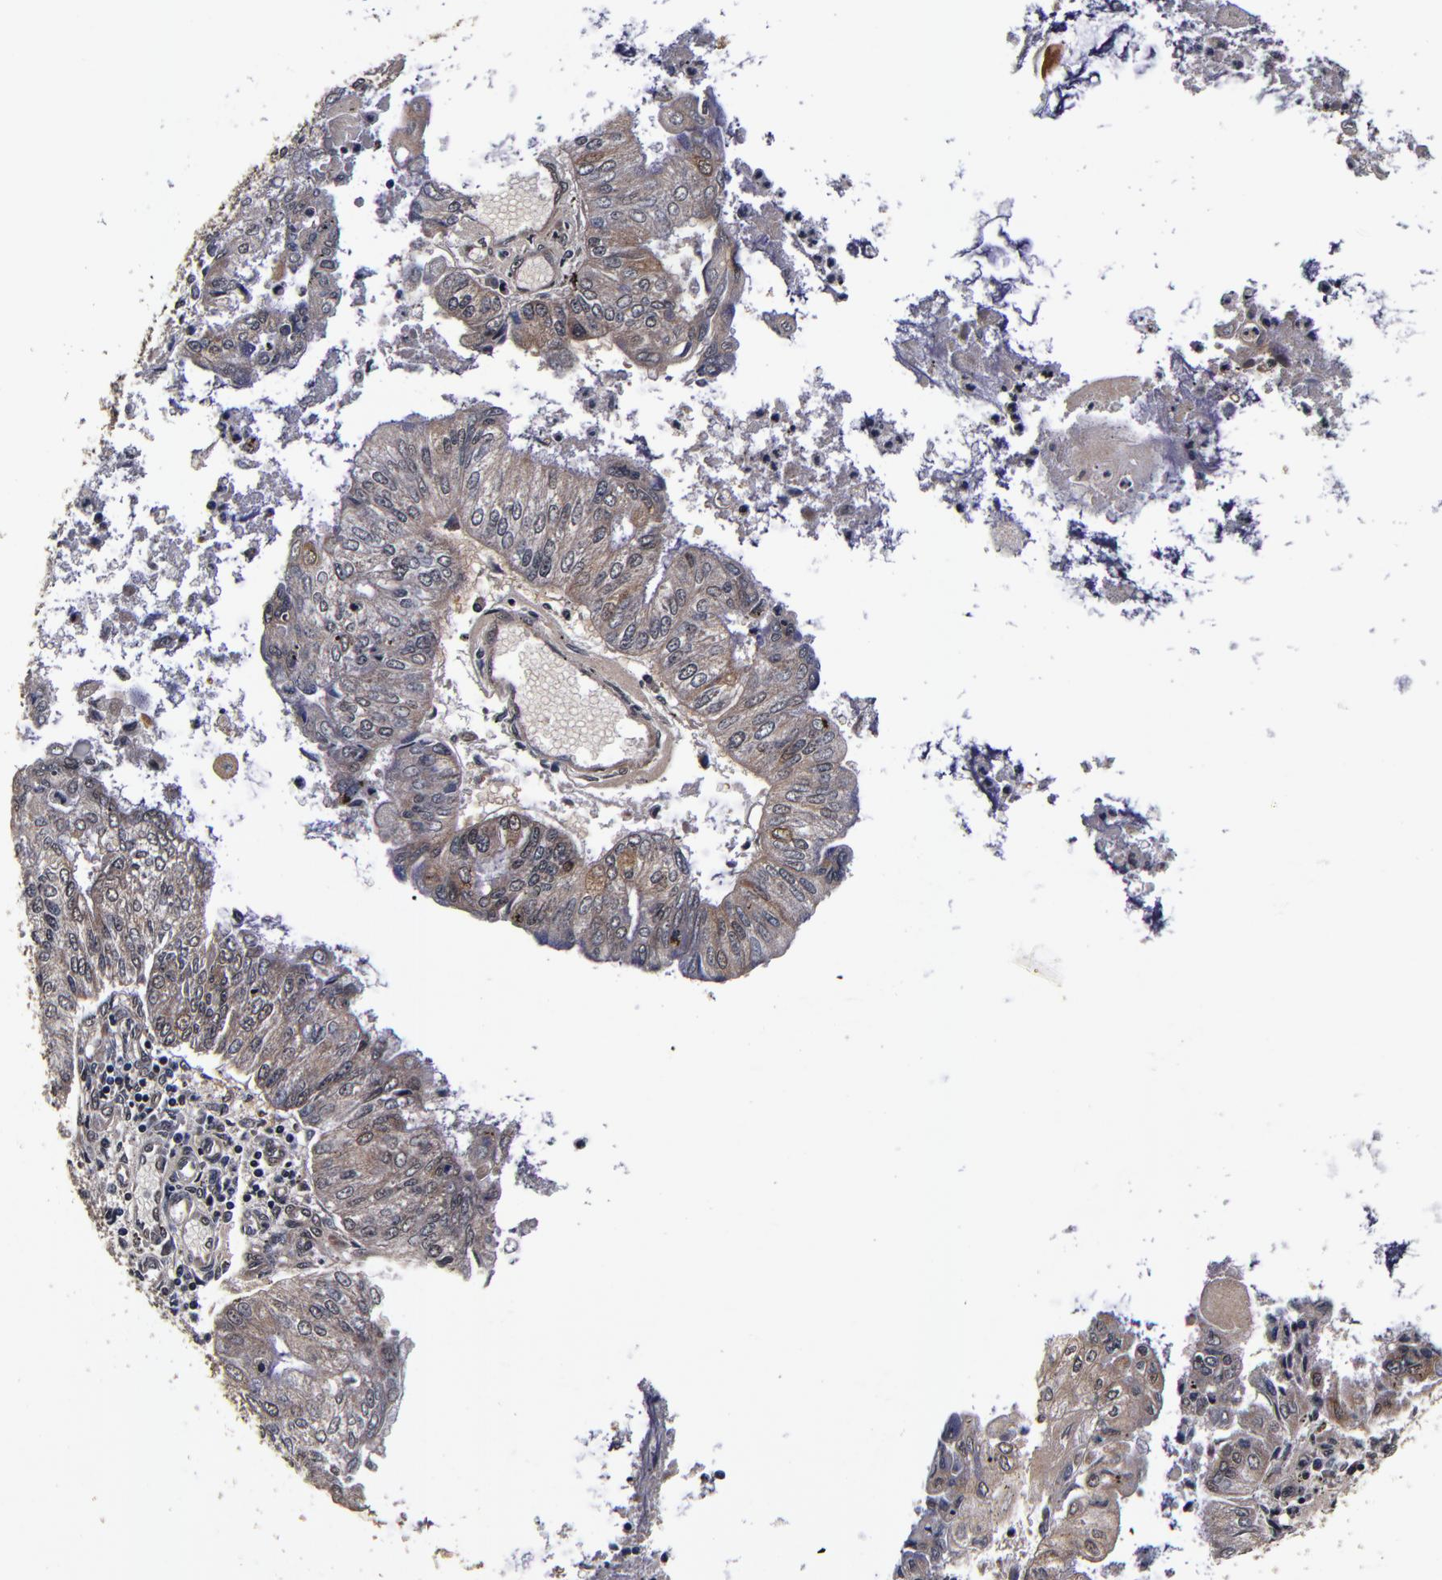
{"staining": {"intensity": "weak", "quantity": ">75%", "location": "cytoplasmic/membranous"}, "tissue": "endometrial cancer", "cell_type": "Tumor cells", "image_type": "cancer", "snomed": [{"axis": "morphology", "description": "Adenocarcinoma, NOS"}, {"axis": "topography", "description": "Endometrium"}], "caption": "Weak cytoplasmic/membranous positivity is present in about >75% of tumor cells in endometrial cancer. (Stains: DAB (3,3'-diaminobenzidine) in brown, nuclei in blue, Microscopy: brightfield microscopy at high magnification).", "gene": "MMP15", "patient": {"sex": "female", "age": 59}}